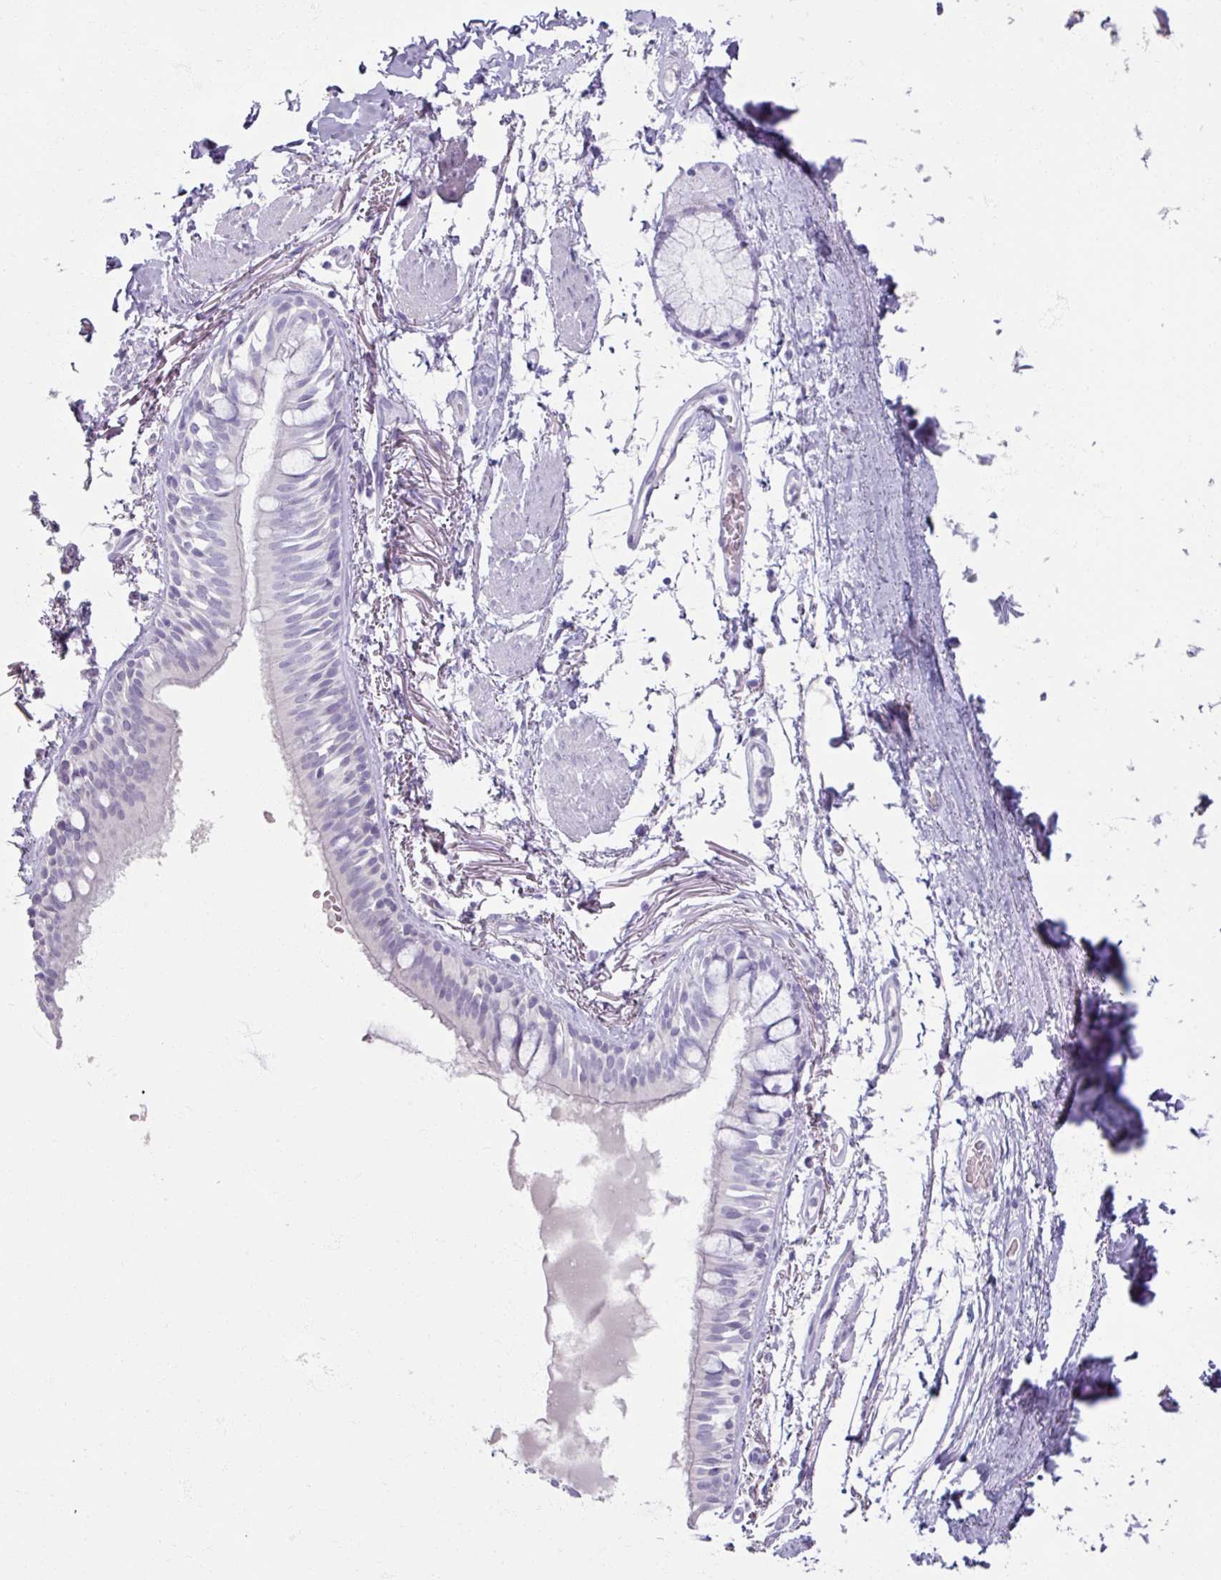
{"staining": {"intensity": "negative", "quantity": "none", "location": "none"}, "tissue": "bronchus", "cell_type": "Respiratory epithelial cells", "image_type": "normal", "snomed": [{"axis": "morphology", "description": "Normal tissue, NOS"}, {"axis": "topography", "description": "Bronchus"}], "caption": "Immunohistochemistry (IHC) micrograph of benign human bronchus stained for a protein (brown), which demonstrates no positivity in respiratory epithelial cells. Brightfield microscopy of IHC stained with DAB (brown) and hematoxylin (blue), captured at high magnification.", "gene": "TG", "patient": {"sex": "male", "age": 70}}